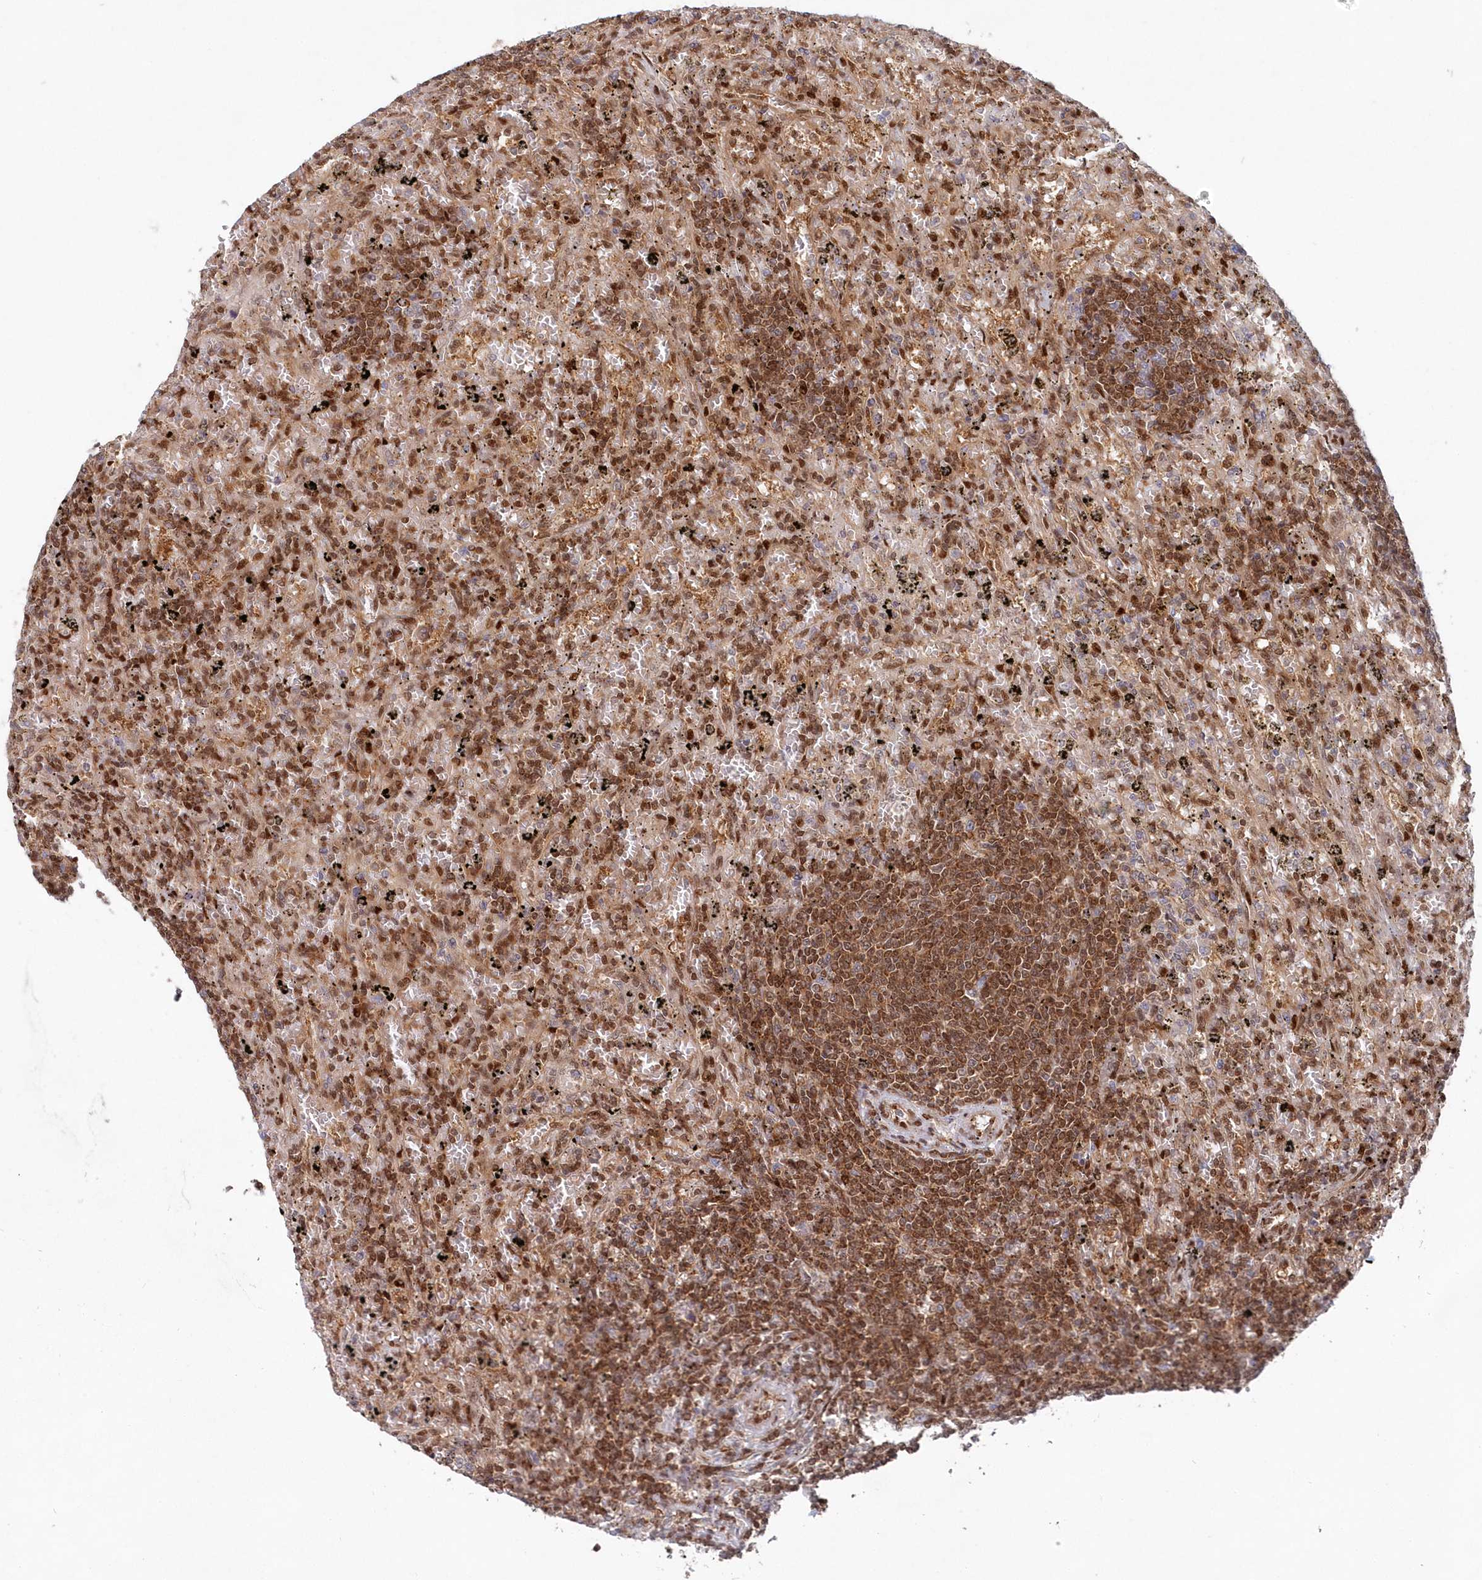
{"staining": {"intensity": "moderate", "quantity": ">75%", "location": "cytoplasmic/membranous,nuclear"}, "tissue": "lymphoma", "cell_type": "Tumor cells", "image_type": "cancer", "snomed": [{"axis": "morphology", "description": "Malignant lymphoma, non-Hodgkin's type, Low grade"}, {"axis": "topography", "description": "Spleen"}], "caption": "Brown immunohistochemical staining in human low-grade malignant lymphoma, non-Hodgkin's type demonstrates moderate cytoplasmic/membranous and nuclear positivity in about >75% of tumor cells.", "gene": "ABHD14B", "patient": {"sex": "male", "age": 76}}